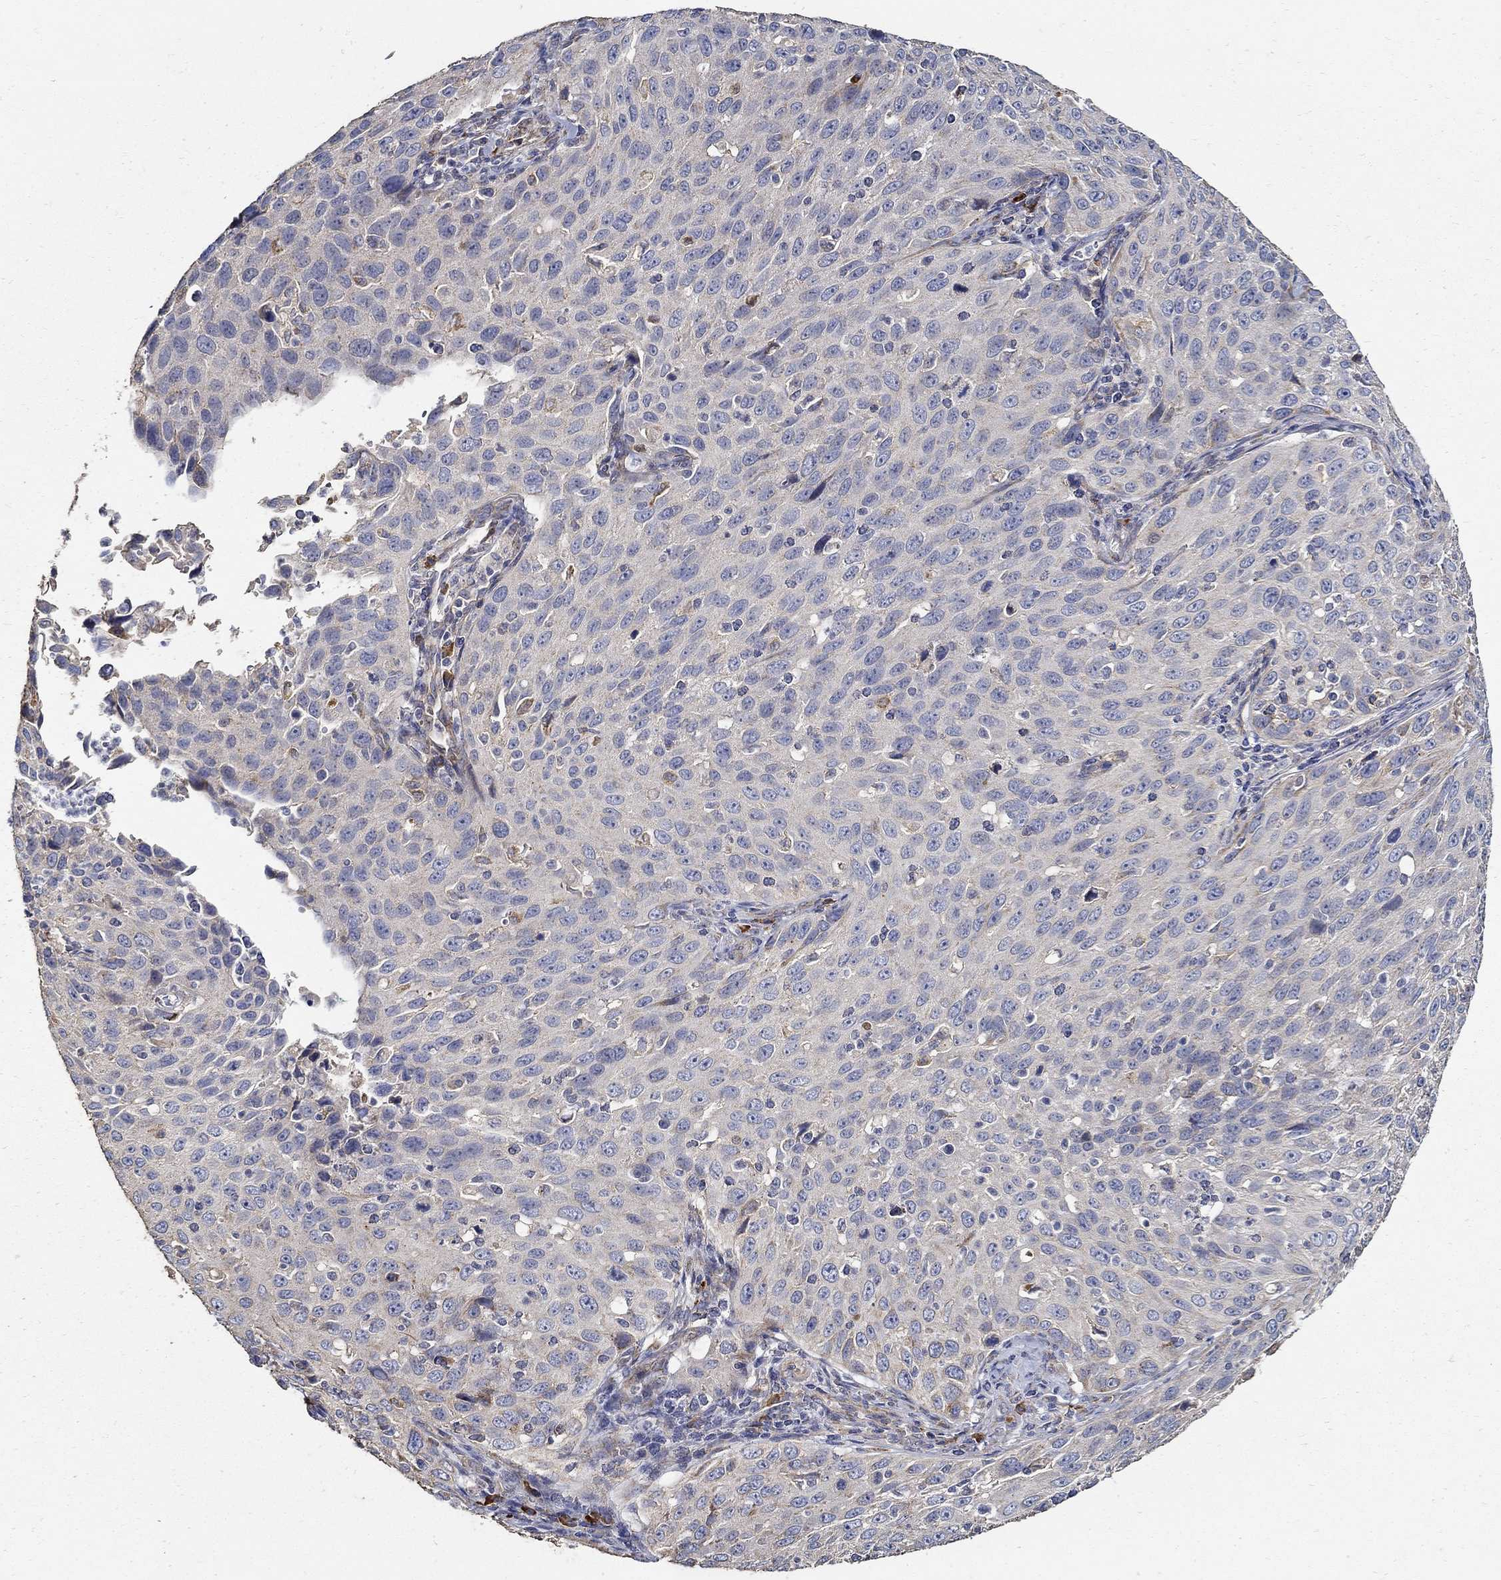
{"staining": {"intensity": "negative", "quantity": "none", "location": "none"}, "tissue": "cervical cancer", "cell_type": "Tumor cells", "image_type": "cancer", "snomed": [{"axis": "morphology", "description": "Squamous cell carcinoma, NOS"}, {"axis": "topography", "description": "Cervix"}], "caption": "Immunohistochemical staining of human cervical cancer shows no significant positivity in tumor cells. (IHC, brightfield microscopy, high magnification).", "gene": "EMILIN3", "patient": {"sex": "female", "age": 26}}